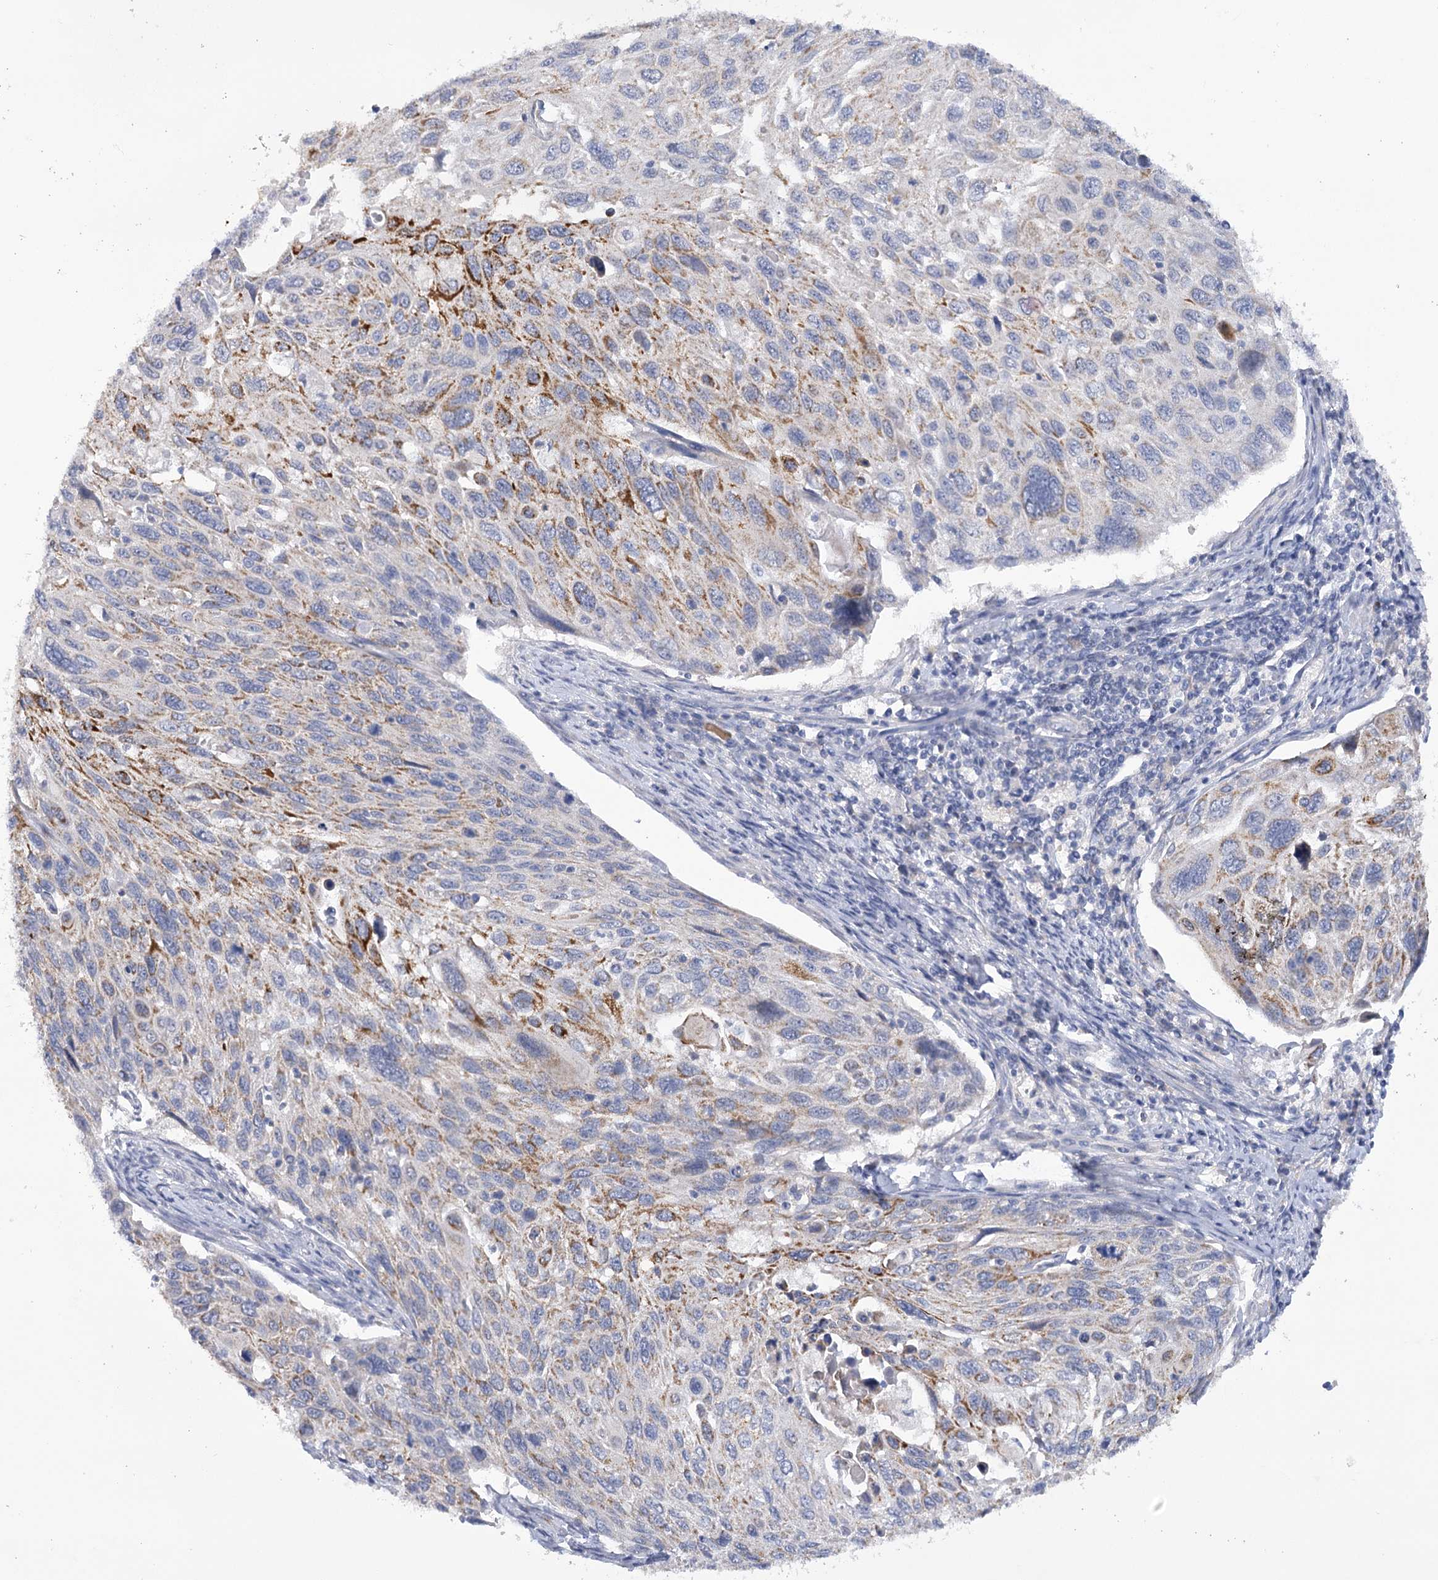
{"staining": {"intensity": "moderate", "quantity": "<25%", "location": "cytoplasmic/membranous"}, "tissue": "cervical cancer", "cell_type": "Tumor cells", "image_type": "cancer", "snomed": [{"axis": "morphology", "description": "Squamous cell carcinoma, NOS"}, {"axis": "topography", "description": "Cervix"}], "caption": "Immunohistochemistry staining of cervical squamous cell carcinoma, which reveals low levels of moderate cytoplasmic/membranous expression in approximately <25% of tumor cells indicating moderate cytoplasmic/membranous protein staining. The staining was performed using DAB (3,3'-diaminobenzidine) (brown) for protein detection and nuclei were counterstained in hematoxylin (blue).", "gene": "DCUN1D1", "patient": {"sex": "female", "age": 70}}